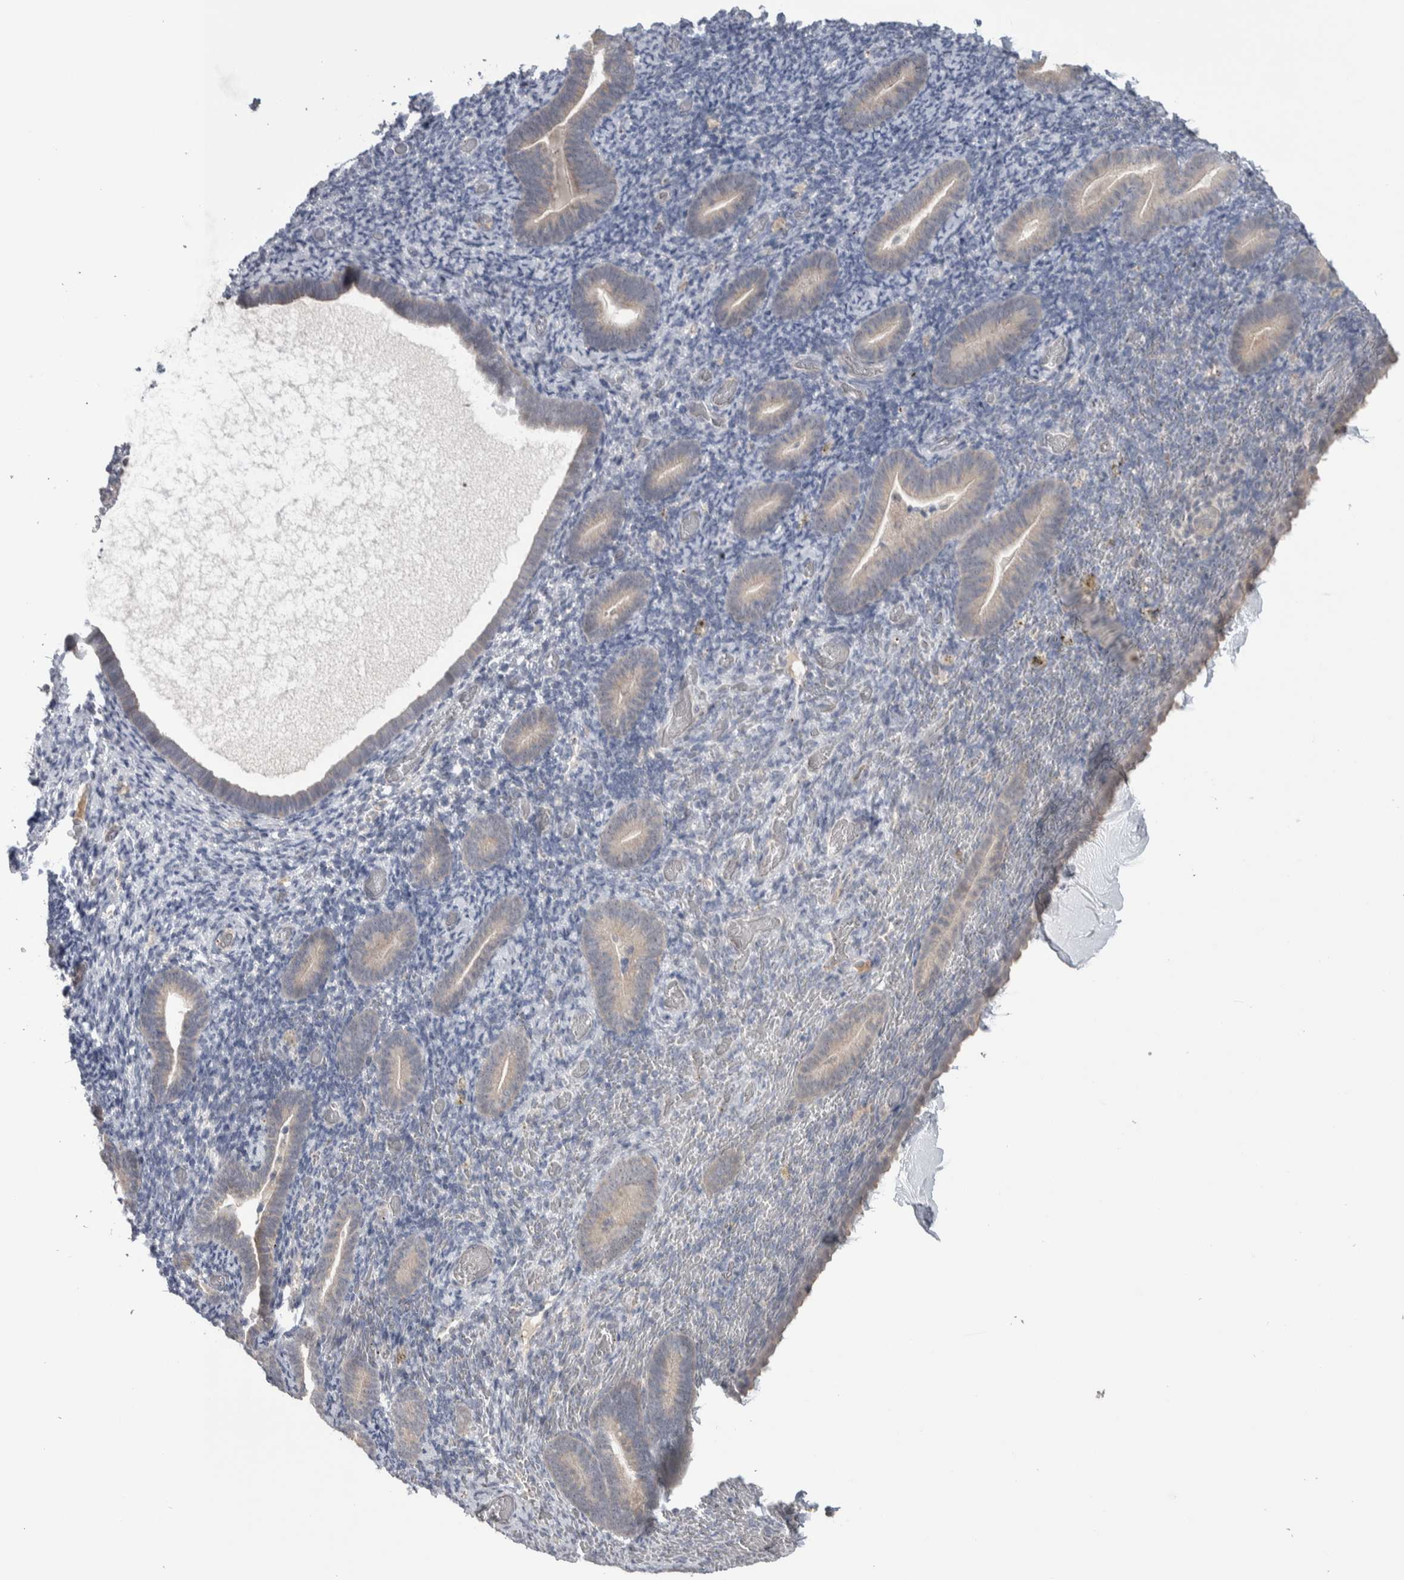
{"staining": {"intensity": "weak", "quantity": "25%-75%", "location": "cytoplasmic/membranous"}, "tissue": "endometrium", "cell_type": "Cells in endometrial stroma", "image_type": "normal", "snomed": [{"axis": "morphology", "description": "Normal tissue, NOS"}, {"axis": "topography", "description": "Endometrium"}], "caption": "High-magnification brightfield microscopy of unremarkable endometrium stained with DAB (3,3'-diaminobenzidine) (brown) and counterstained with hematoxylin (blue). cells in endometrial stroma exhibit weak cytoplasmic/membranous expression is seen in approximately25%-75% of cells.", "gene": "CUL2", "patient": {"sex": "female", "age": 51}}